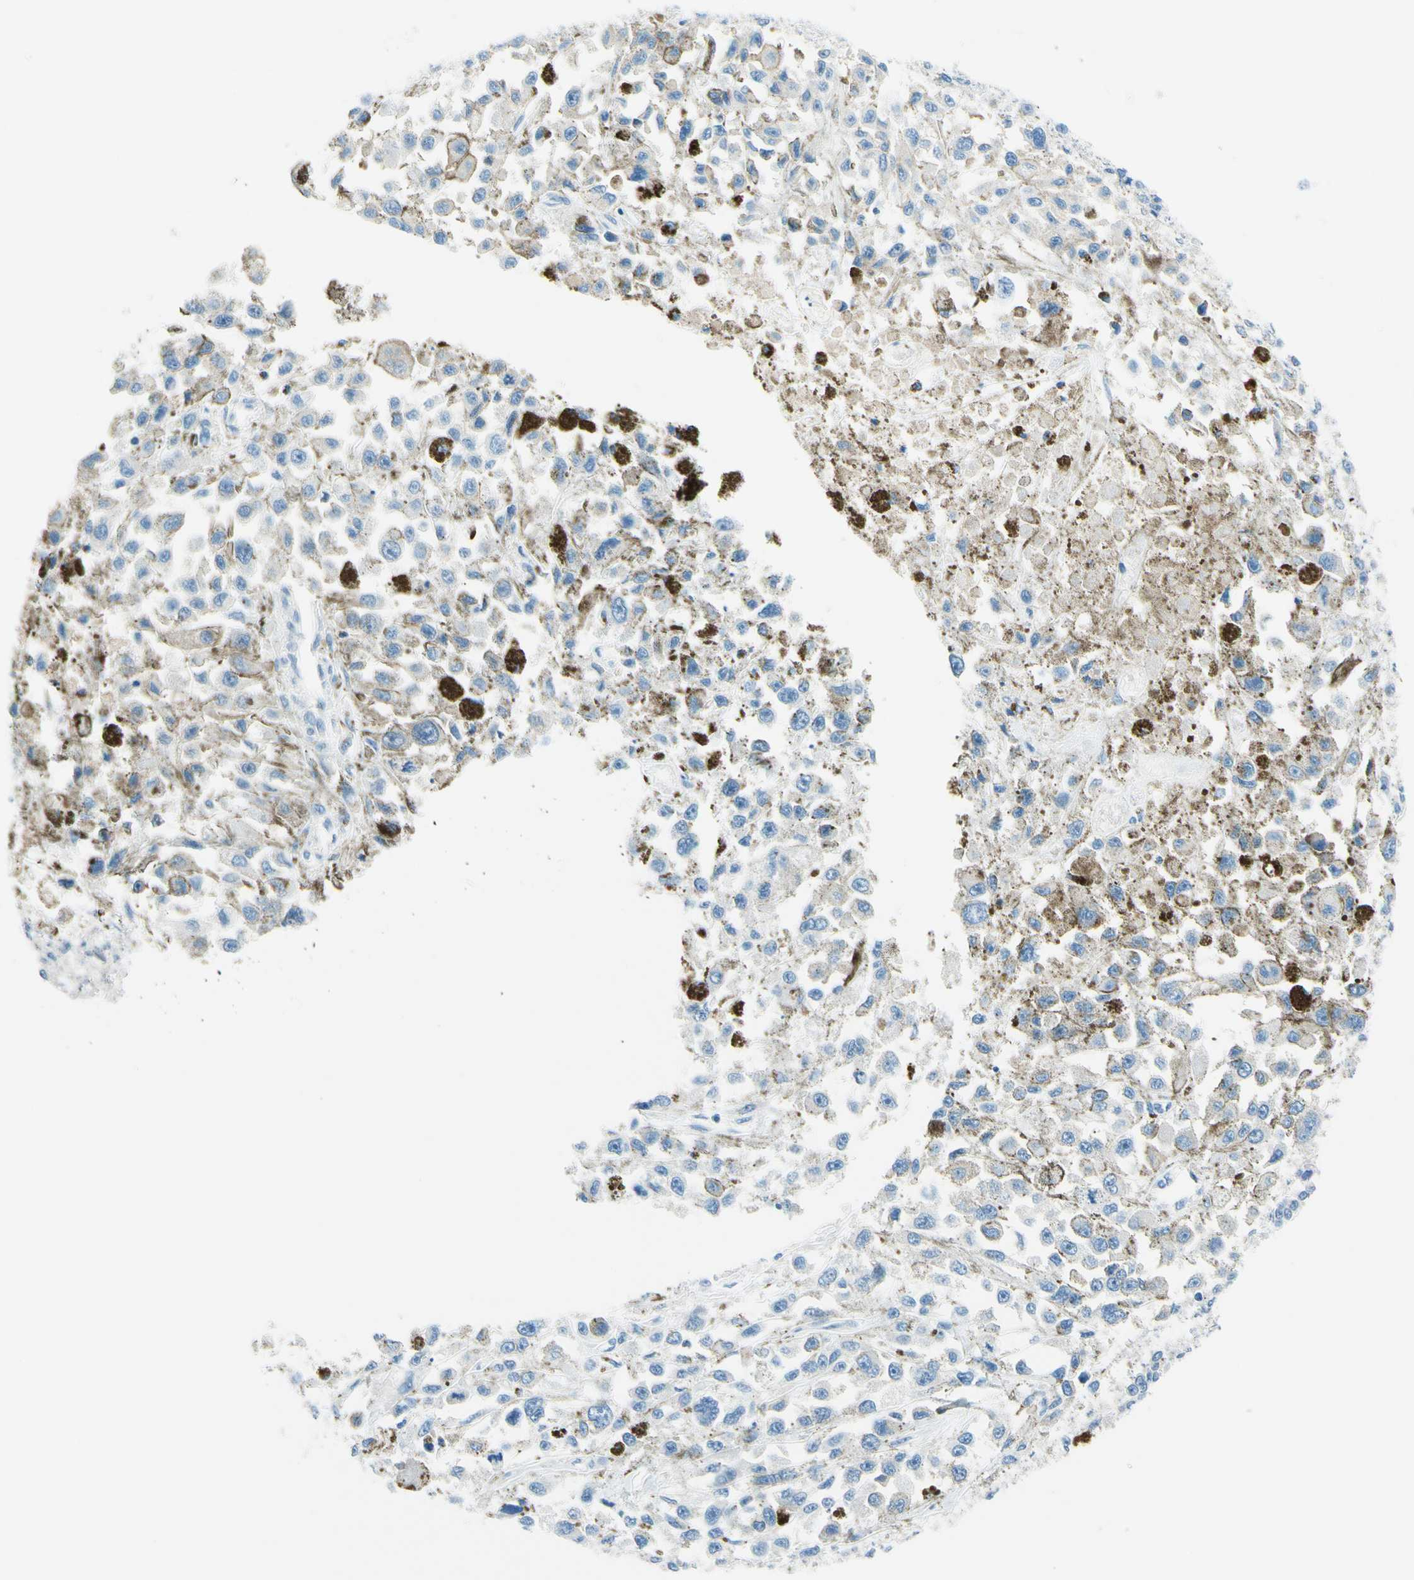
{"staining": {"intensity": "negative", "quantity": "none", "location": "none"}, "tissue": "melanoma", "cell_type": "Tumor cells", "image_type": "cancer", "snomed": [{"axis": "morphology", "description": "Malignant melanoma, Metastatic site"}, {"axis": "topography", "description": "Lymph node"}], "caption": "Immunohistochemistry (IHC) of melanoma demonstrates no staining in tumor cells.", "gene": "PASD1", "patient": {"sex": "male", "age": 59}}